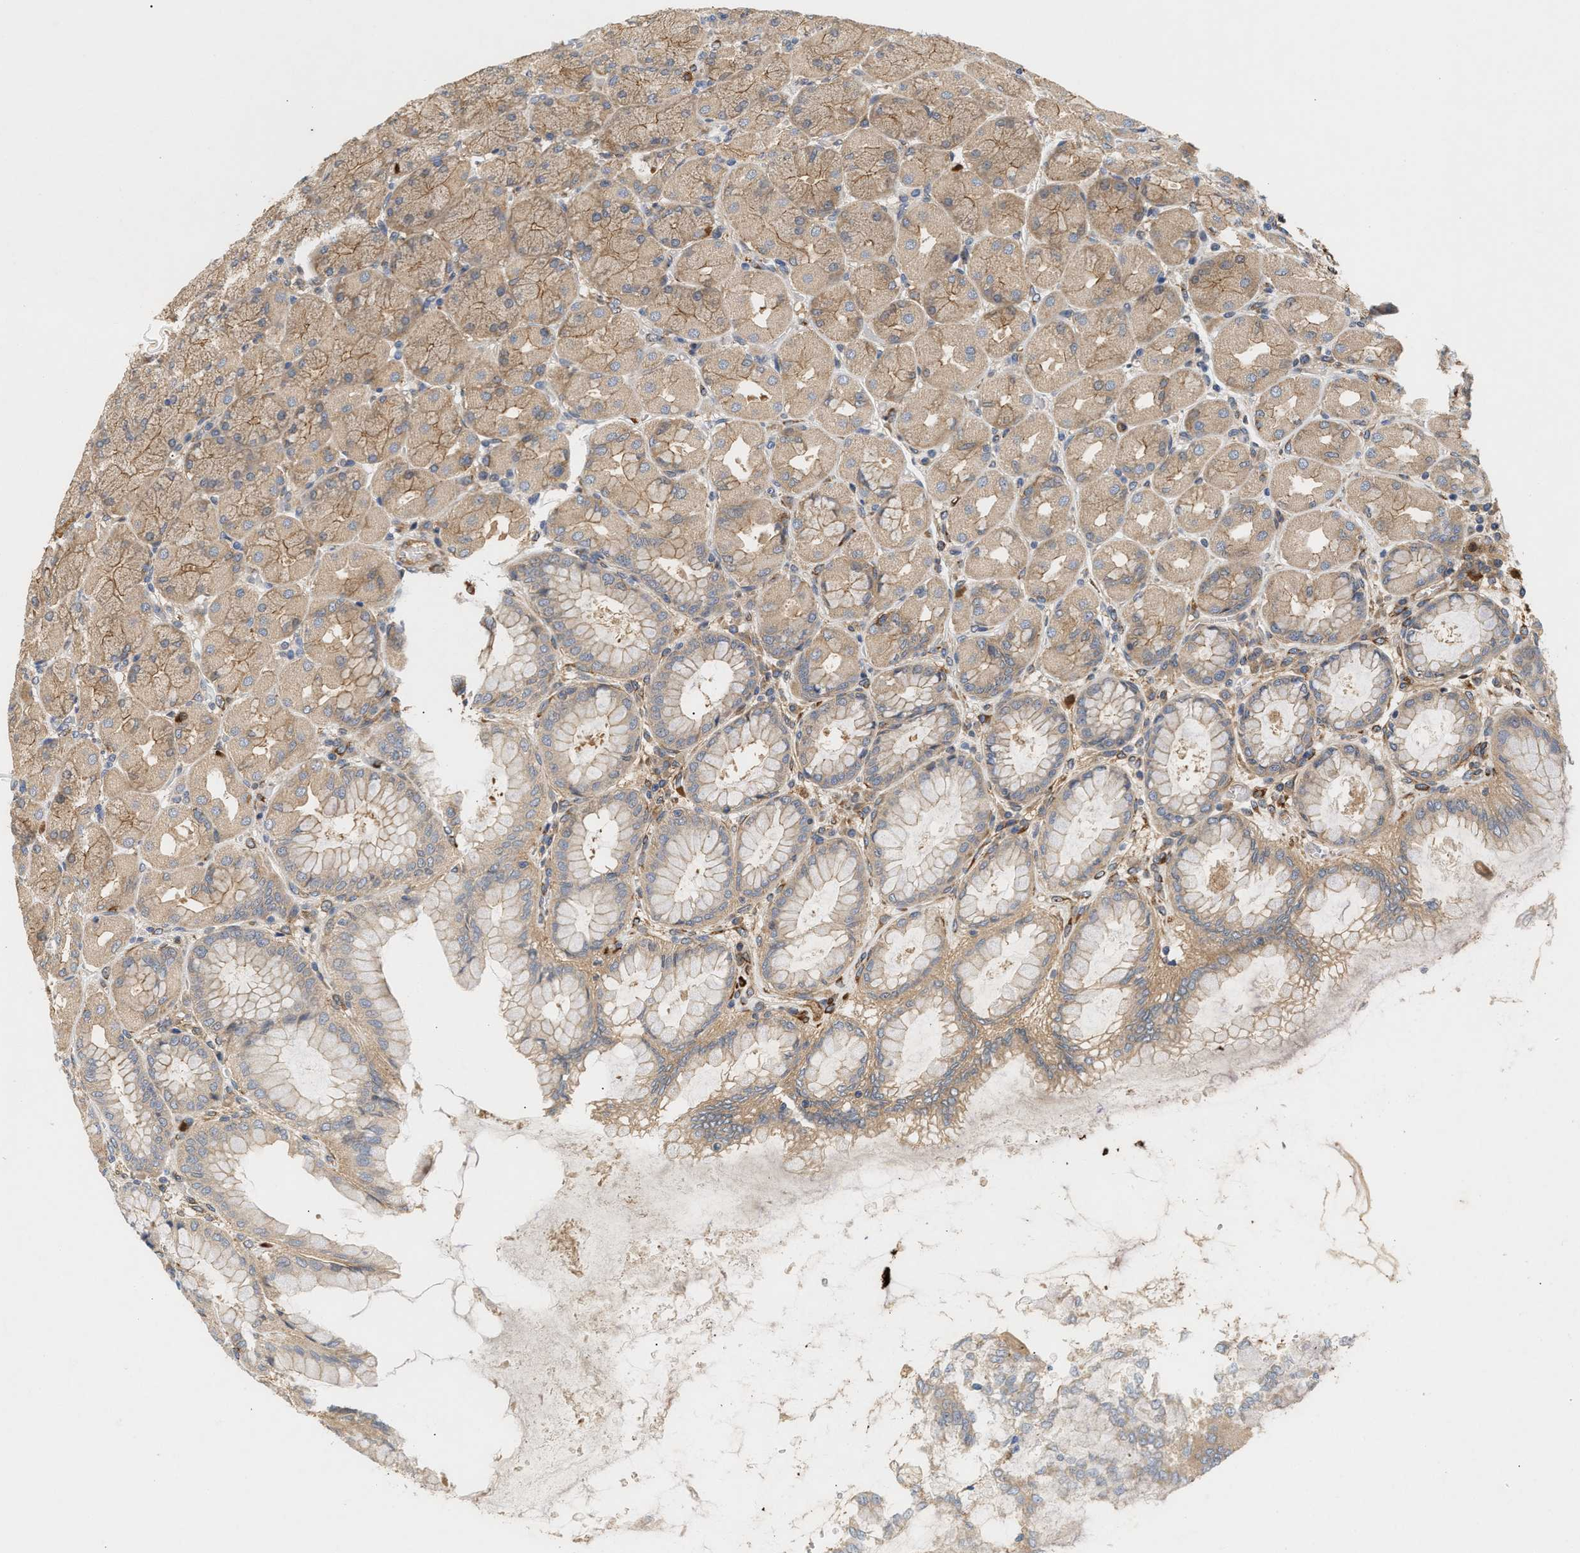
{"staining": {"intensity": "moderate", "quantity": ">75%", "location": "cytoplasmic/membranous"}, "tissue": "stomach", "cell_type": "Glandular cells", "image_type": "normal", "snomed": [{"axis": "morphology", "description": "Normal tissue, NOS"}, {"axis": "topography", "description": "Stomach, upper"}], "caption": "Immunohistochemical staining of benign stomach shows moderate cytoplasmic/membranous protein positivity in approximately >75% of glandular cells.", "gene": "PLCD1", "patient": {"sex": "female", "age": 56}}